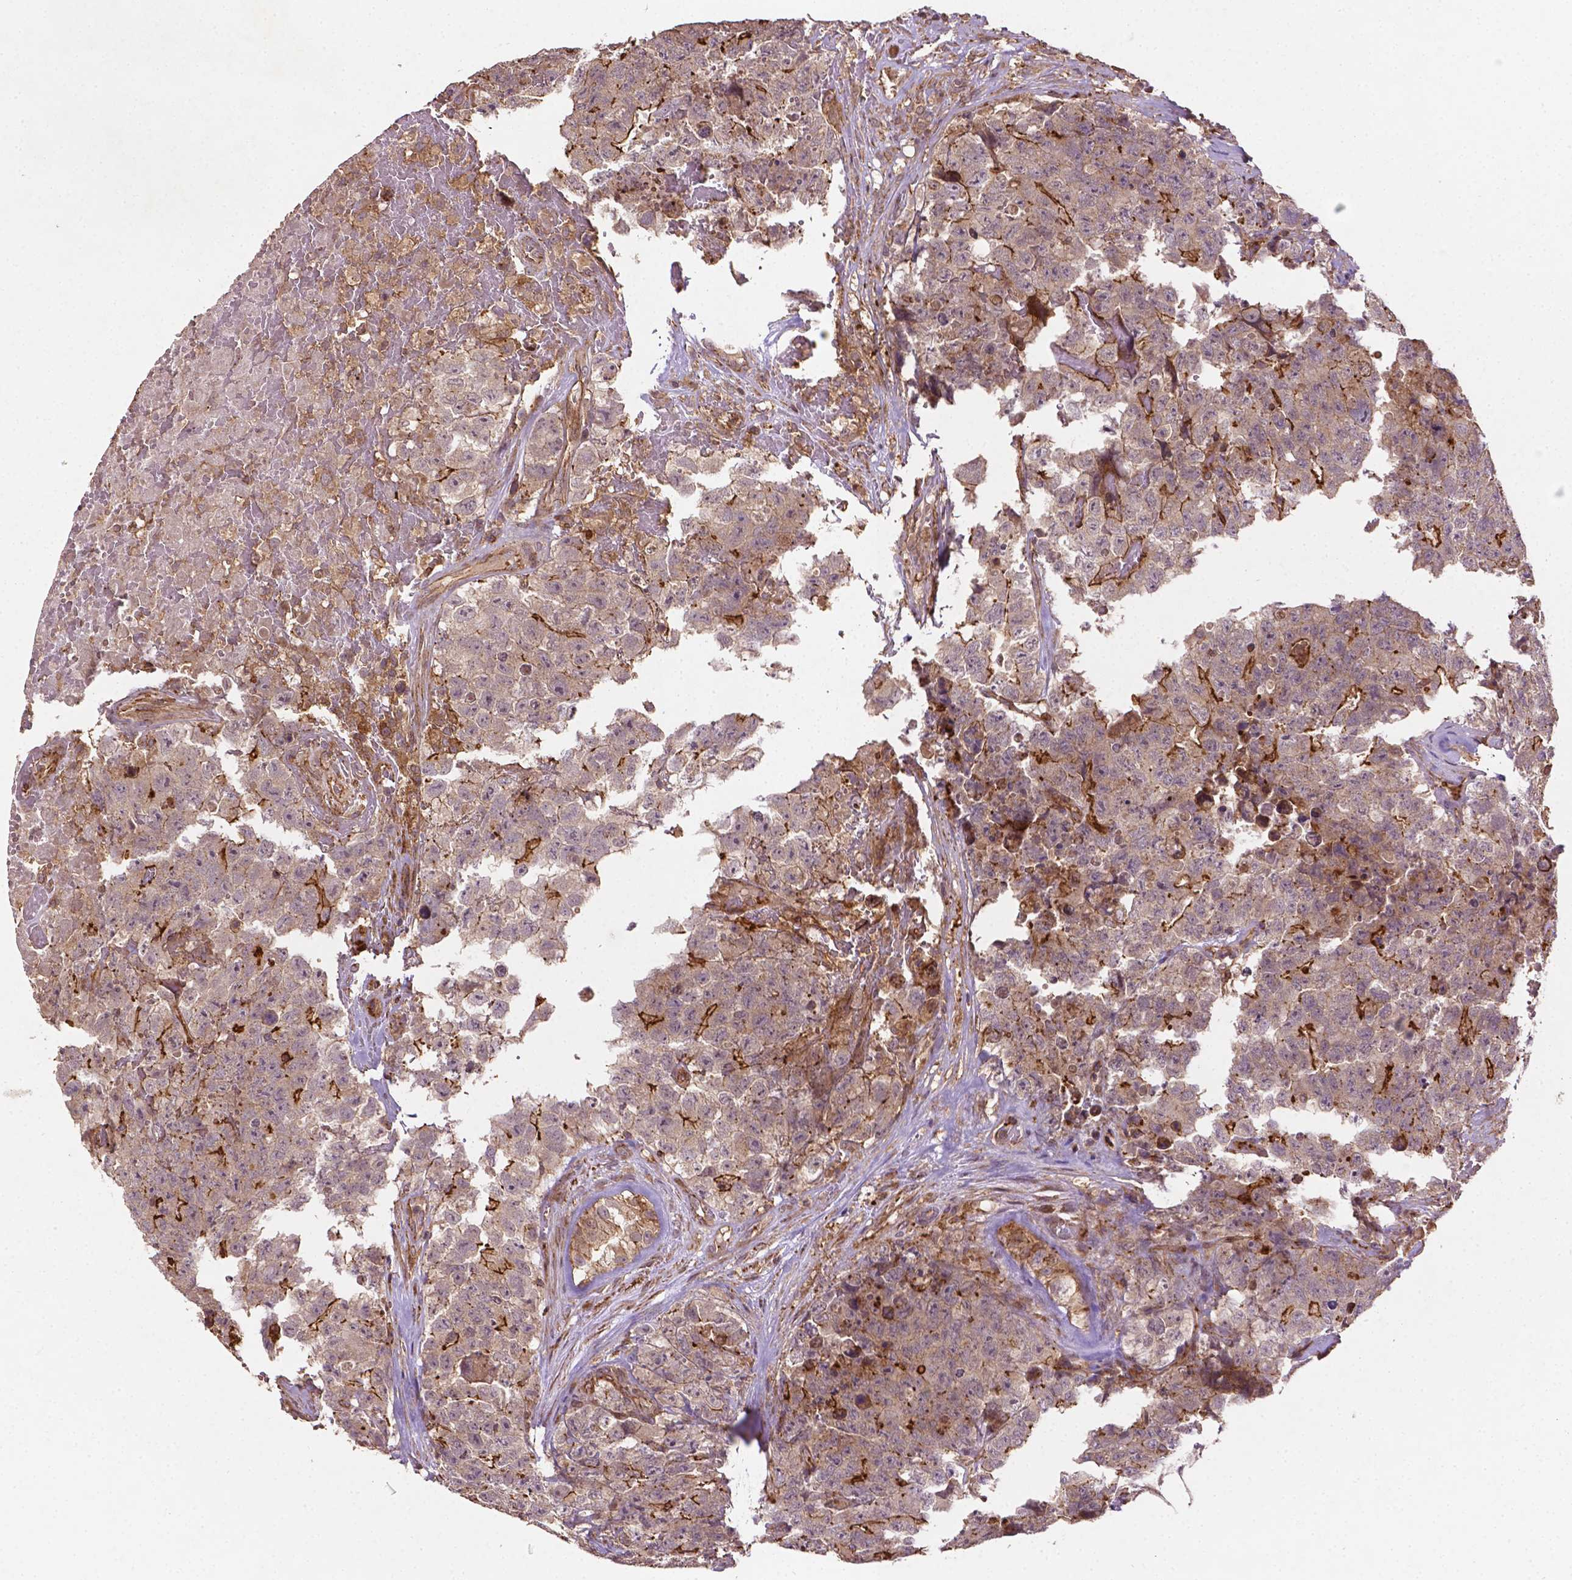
{"staining": {"intensity": "moderate", "quantity": "<25%", "location": "cytoplasmic/membranous"}, "tissue": "testis cancer", "cell_type": "Tumor cells", "image_type": "cancer", "snomed": [{"axis": "morphology", "description": "Carcinoma, Embryonal, NOS"}, {"axis": "topography", "description": "Testis"}], "caption": "Immunohistochemical staining of testis cancer demonstrates low levels of moderate cytoplasmic/membranous protein staining in about <25% of tumor cells.", "gene": "ZMYND19", "patient": {"sex": "male", "age": 18}}